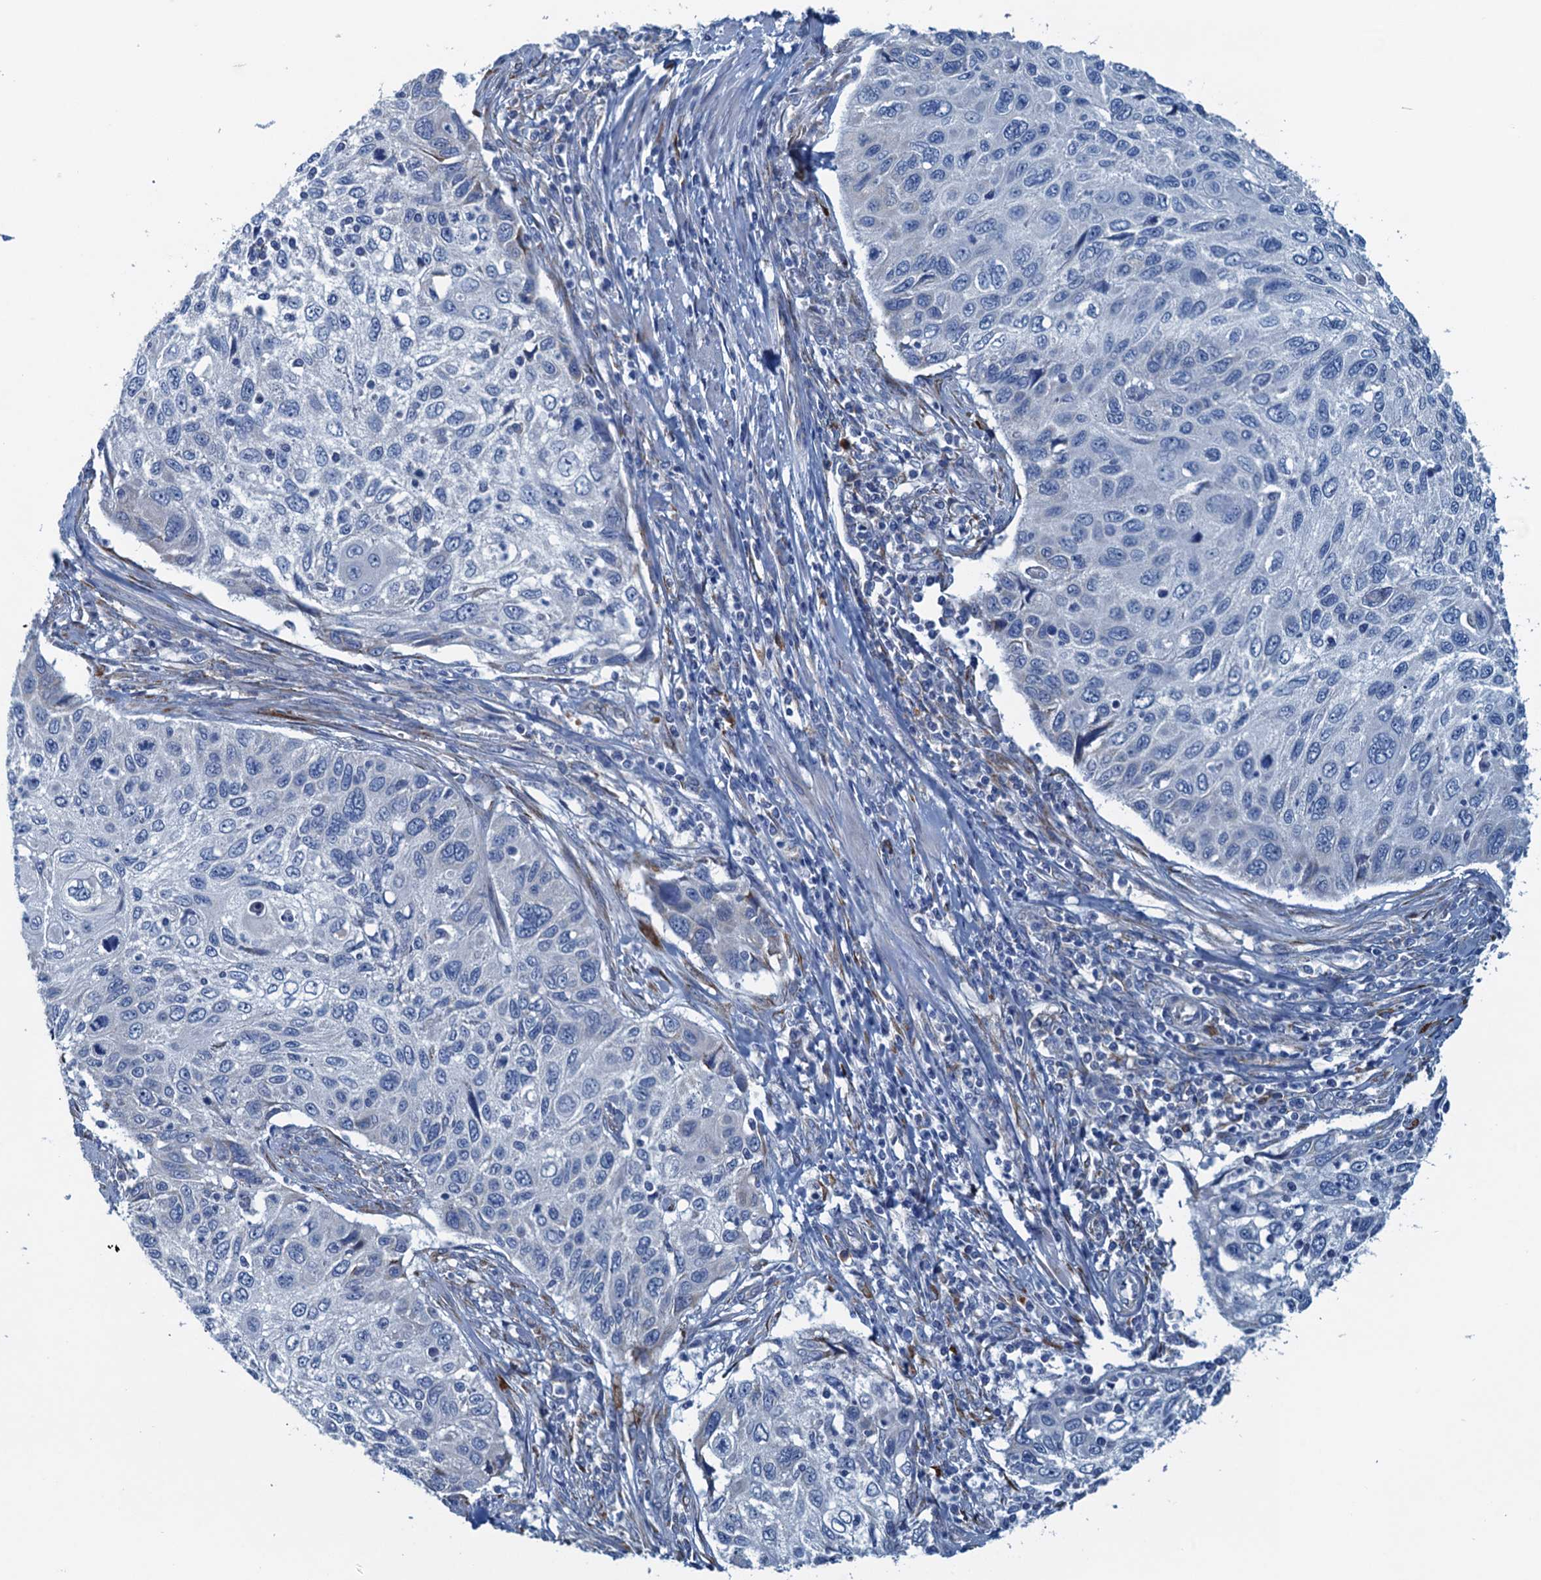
{"staining": {"intensity": "negative", "quantity": "none", "location": "none"}, "tissue": "cervical cancer", "cell_type": "Tumor cells", "image_type": "cancer", "snomed": [{"axis": "morphology", "description": "Squamous cell carcinoma, NOS"}, {"axis": "topography", "description": "Cervix"}], "caption": "A photomicrograph of cervical squamous cell carcinoma stained for a protein shows no brown staining in tumor cells. (Stains: DAB IHC with hematoxylin counter stain, Microscopy: brightfield microscopy at high magnification).", "gene": "CBLIF", "patient": {"sex": "female", "age": 70}}